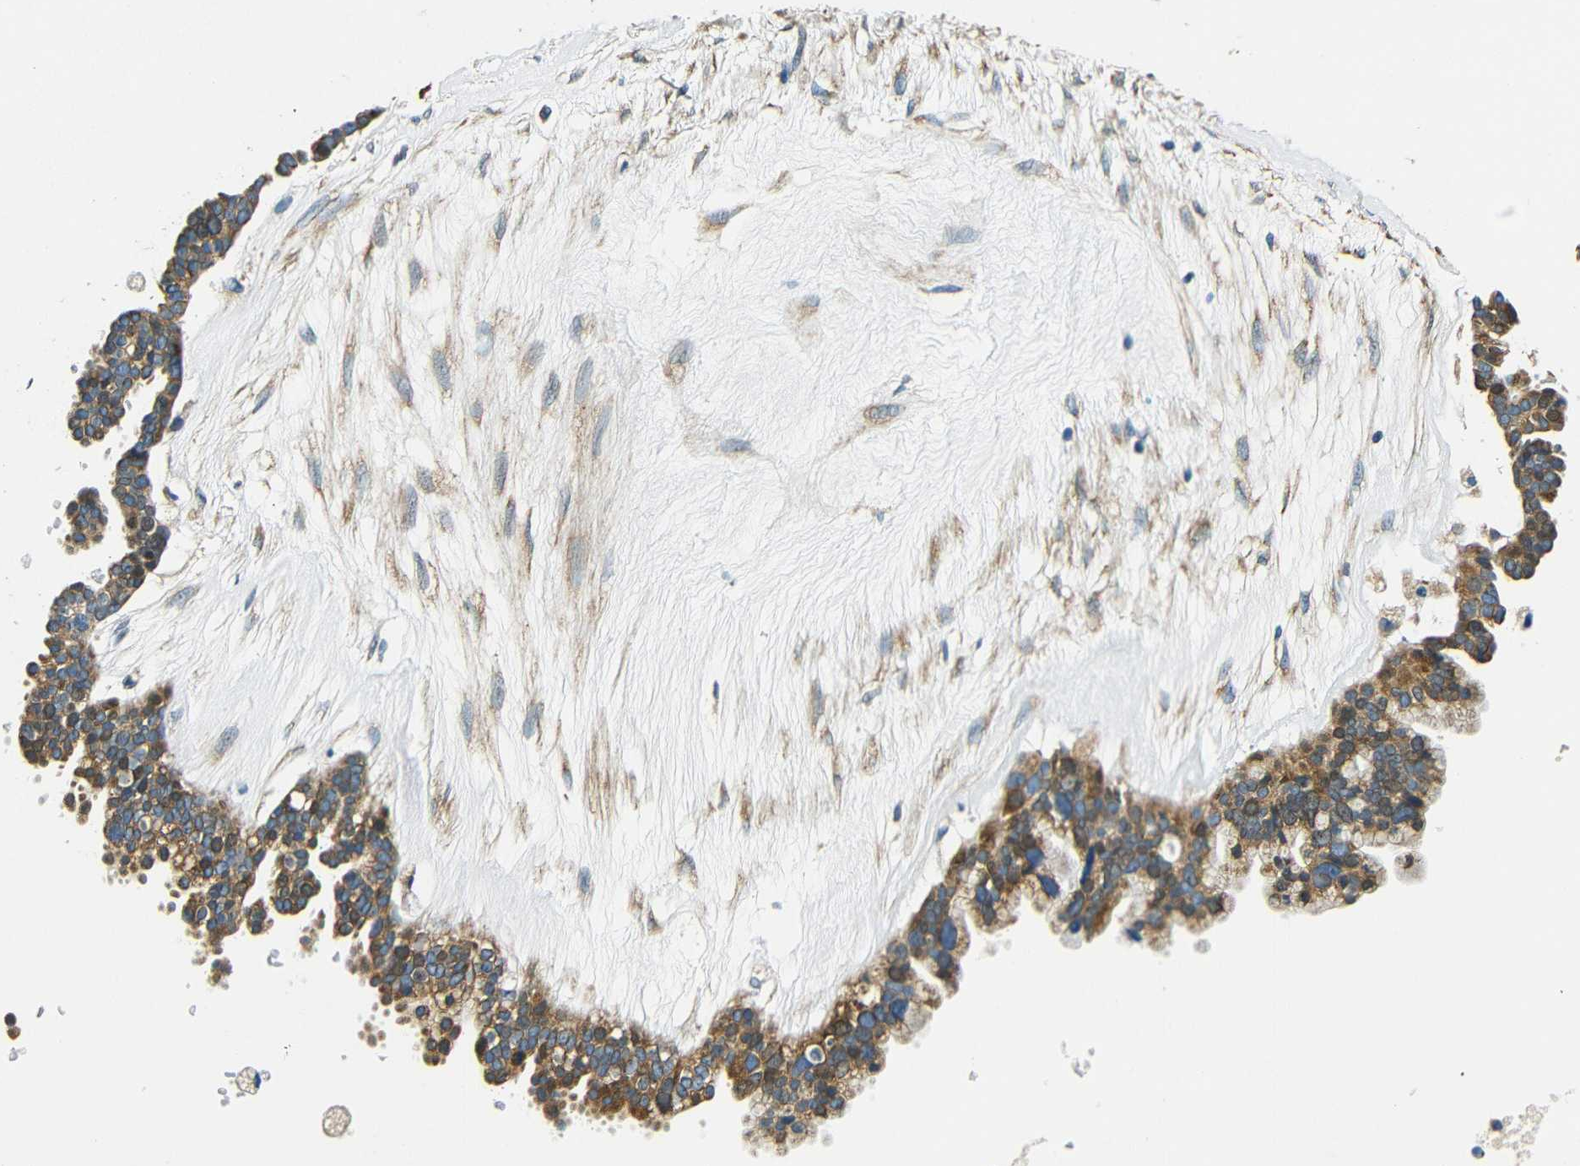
{"staining": {"intensity": "strong", "quantity": ">75%", "location": "cytoplasmic/membranous"}, "tissue": "ovarian cancer", "cell_type": "Tumor cells", "image_type": "cancer", "snomed": [{"axis": "morphology", "description": "Cystadenocarcinoma, serous, NOS"}, {"axis": "topography", "description": "Ovary"}], "caption": "DAB (3,3'-diaminobenzidine) immunohistochemical staining of human ovarian cancer exhibits strong cytoplasmic/membranous protein positivity in about >75% of tumor cells.", "gene": "VAPB", "patient": {"sex": "female", "age": 56}}